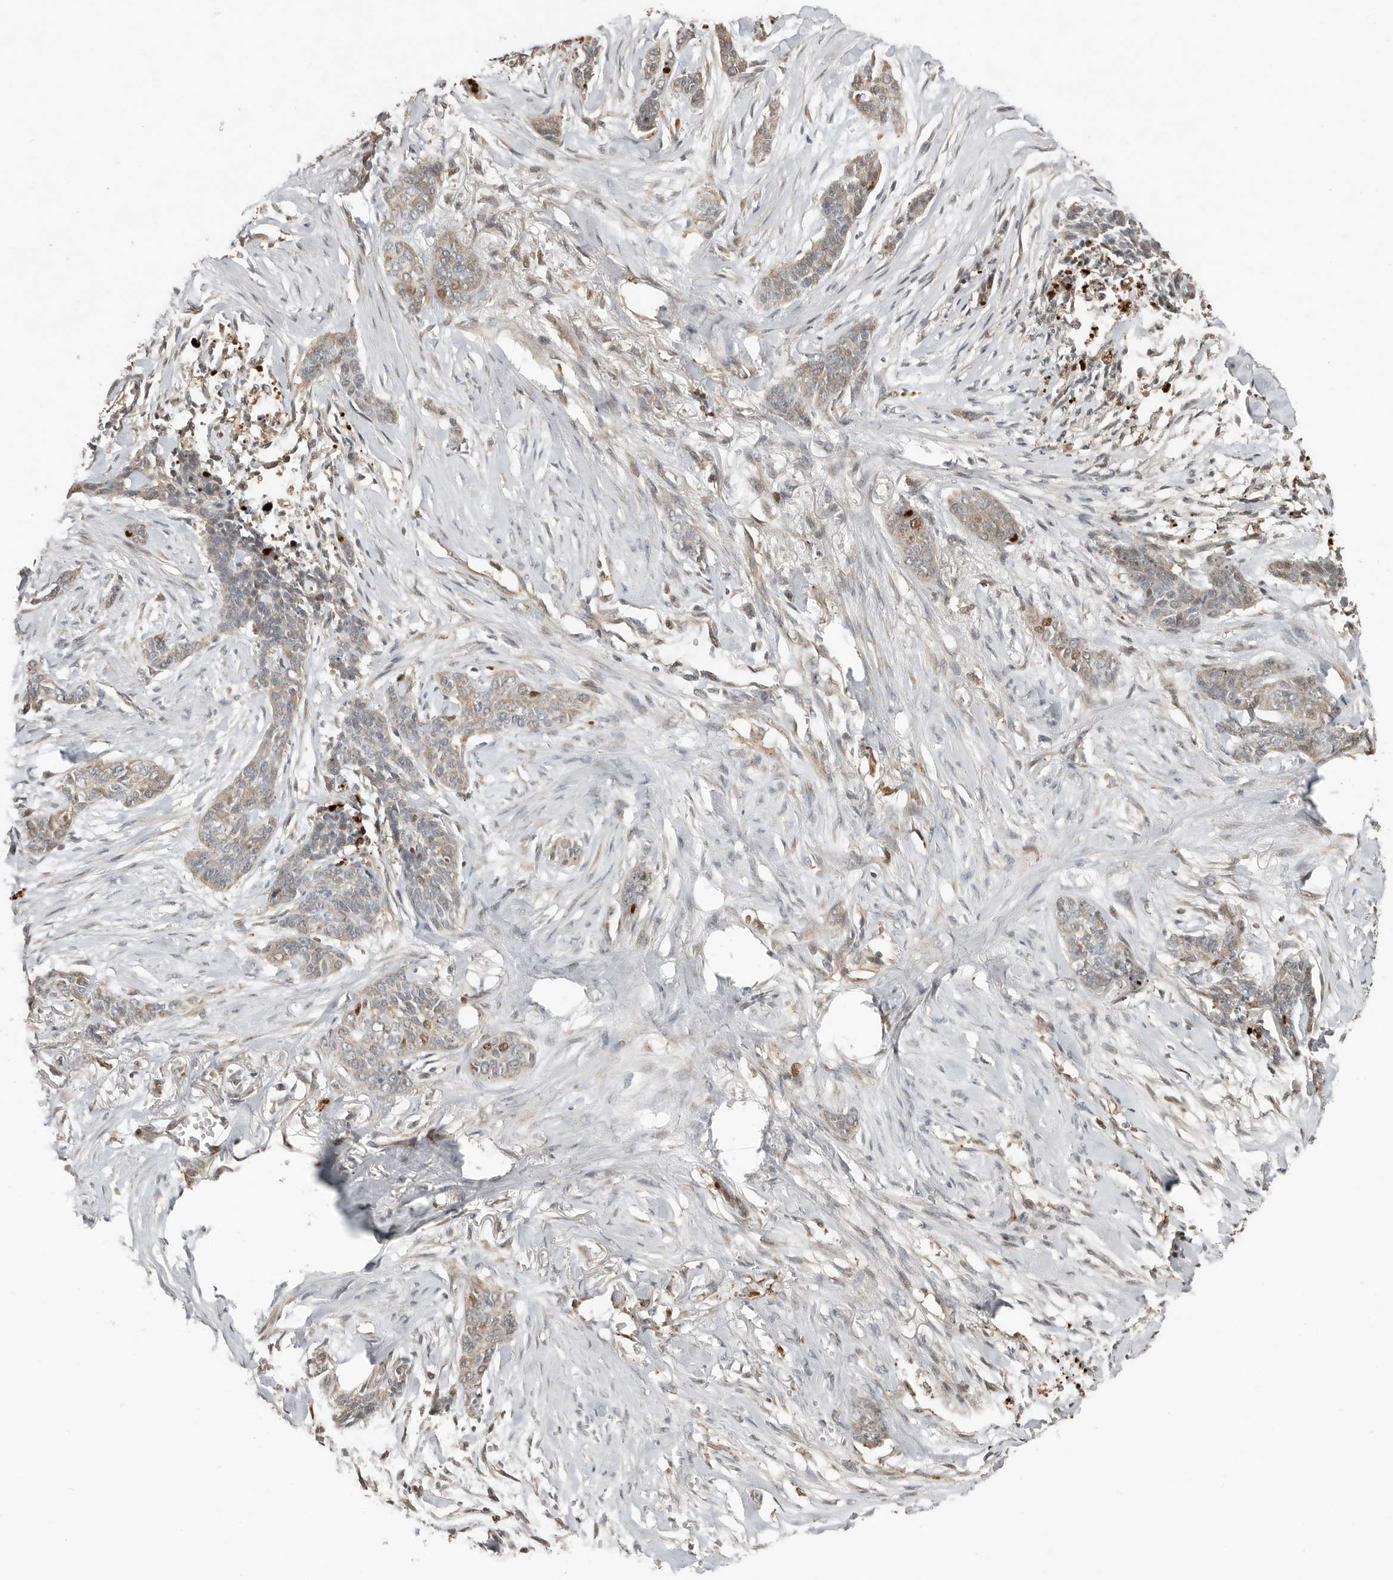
{"staining": {"intensity": "weak", "quantity": "<25%", "location": "cytoplasmic/membranous"}, "tissue": "skin cancer", "cell_type": "Tumor cells", "image_type": "cancer", "snomed": [{"axis": "morphology", "description": "Basal cell carcinoma"}, {"axis": "topography", "description": "Skin"}], "caption": "Immunohistochemical staining of human skin cancer displays no significant positivity in tumor cells.", "gene": "KLHL38", "patient": {"sex": "female", "age": 64}}